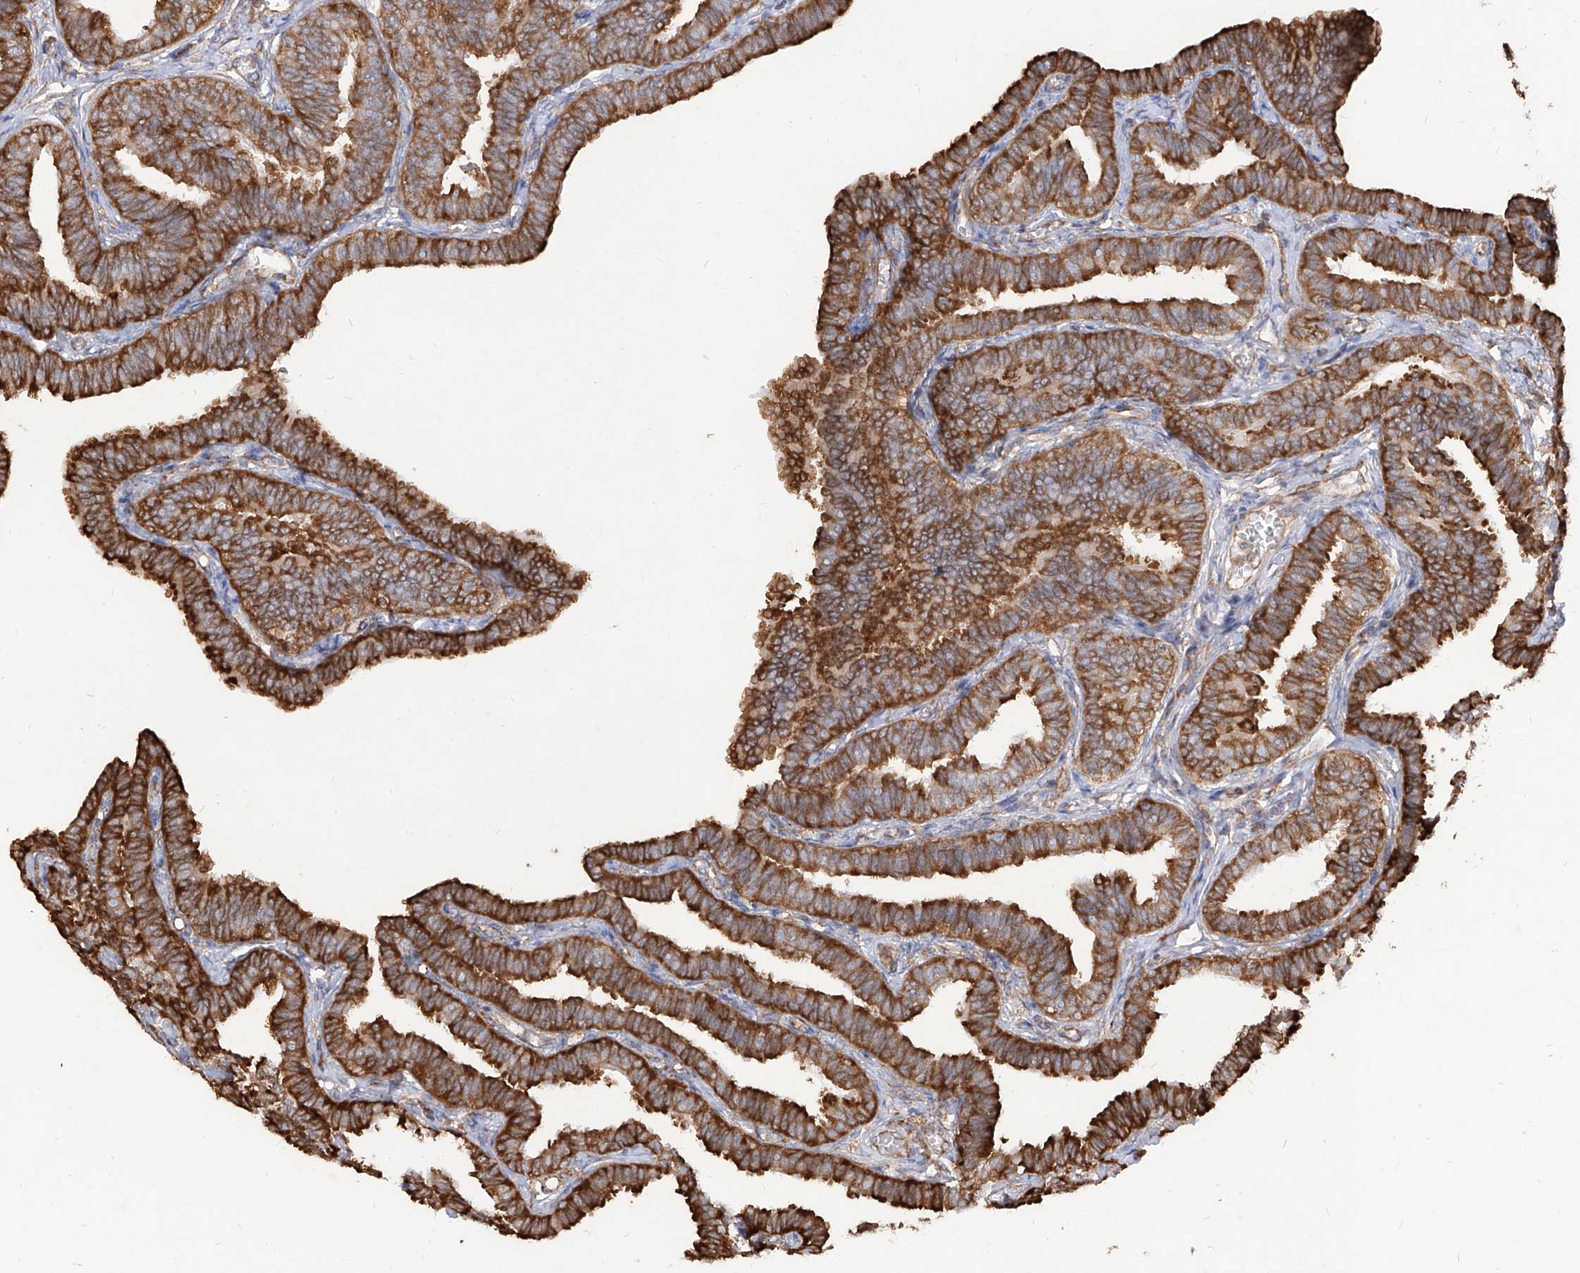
{"staining": {"intensity": "strong", "quantity": ">75%", "location": "cytoplasmic/membranous"}, "tissue": "fallopian tube", "cell_type": "Glandular cells", "image_type": "normal", "snomed": [{"axis": "morphology", "description": "Normal tissue, NOS"}, {"axis": "topography", "description": "Fallopian tube"}, {"axis": "topography", "description": "Ovary"}], "caption": "Unremarkable fallopian tube exhibits strong cytoplasmic/membranous positivity in about >75% of glandular cells, visualized by immunohistochemistry.", "gene": "RPS25", "patient": {"sex": "female", "age": 23}}